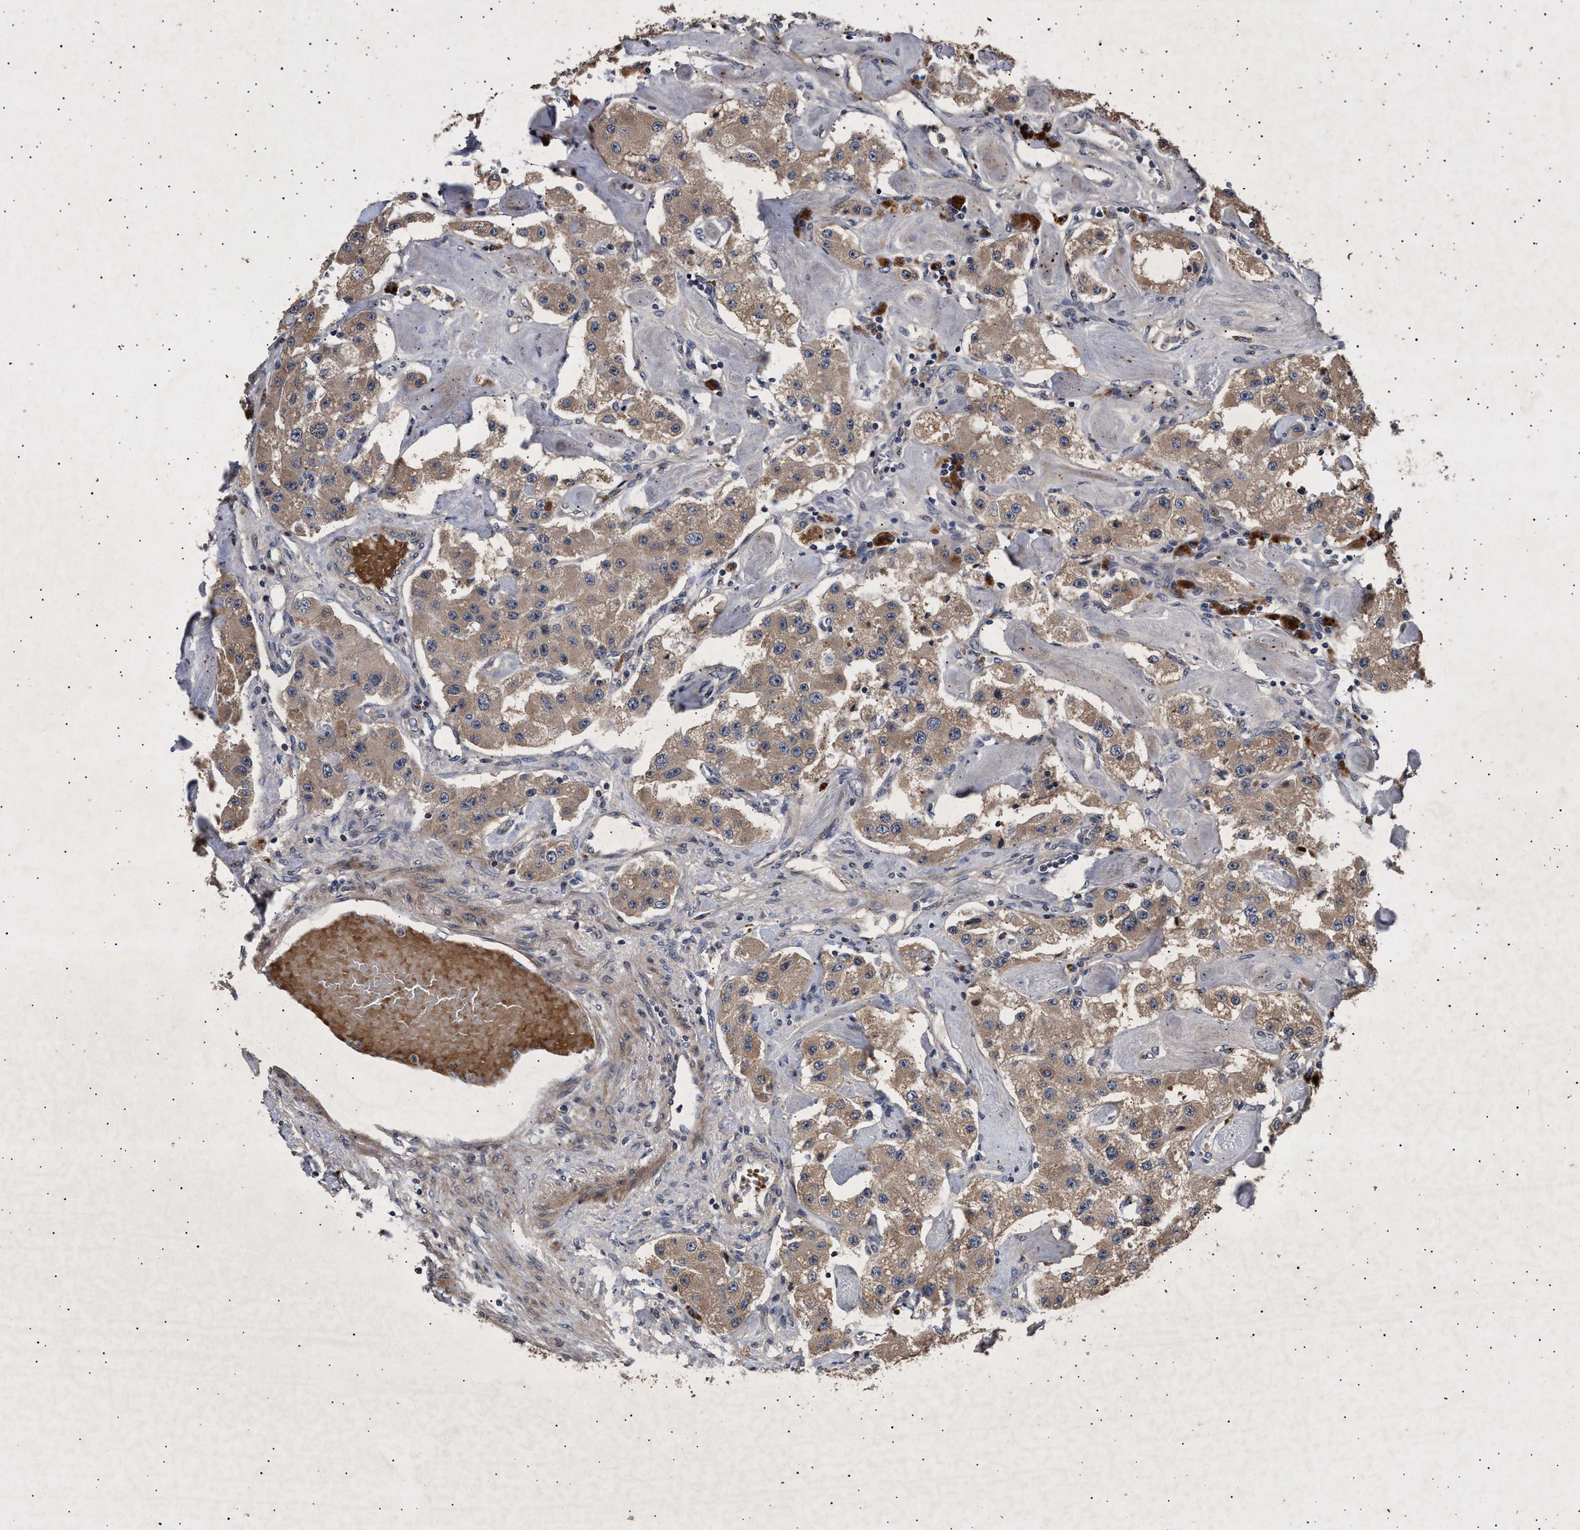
{"staining": {"intensity": "moderate", "quantity": ">75%", "location": "cytoplasmic/membranous"}, "tissue": "carcinoid", "cell_type": "Tumor cells", "image_type": "cancer", "snomed": [{"axis": "morphology", "description": "Carcinoid, malignant, NOS"}, {"axis": "topography", "description": "Pancreas"}], "caption": "A brown stain labels moderate cytoplasmic/membranous expression of a protein in malignant carcinoid tumor cells.", "gene": "ITGB5", "patient": {"sex": "male", "age": 41}}